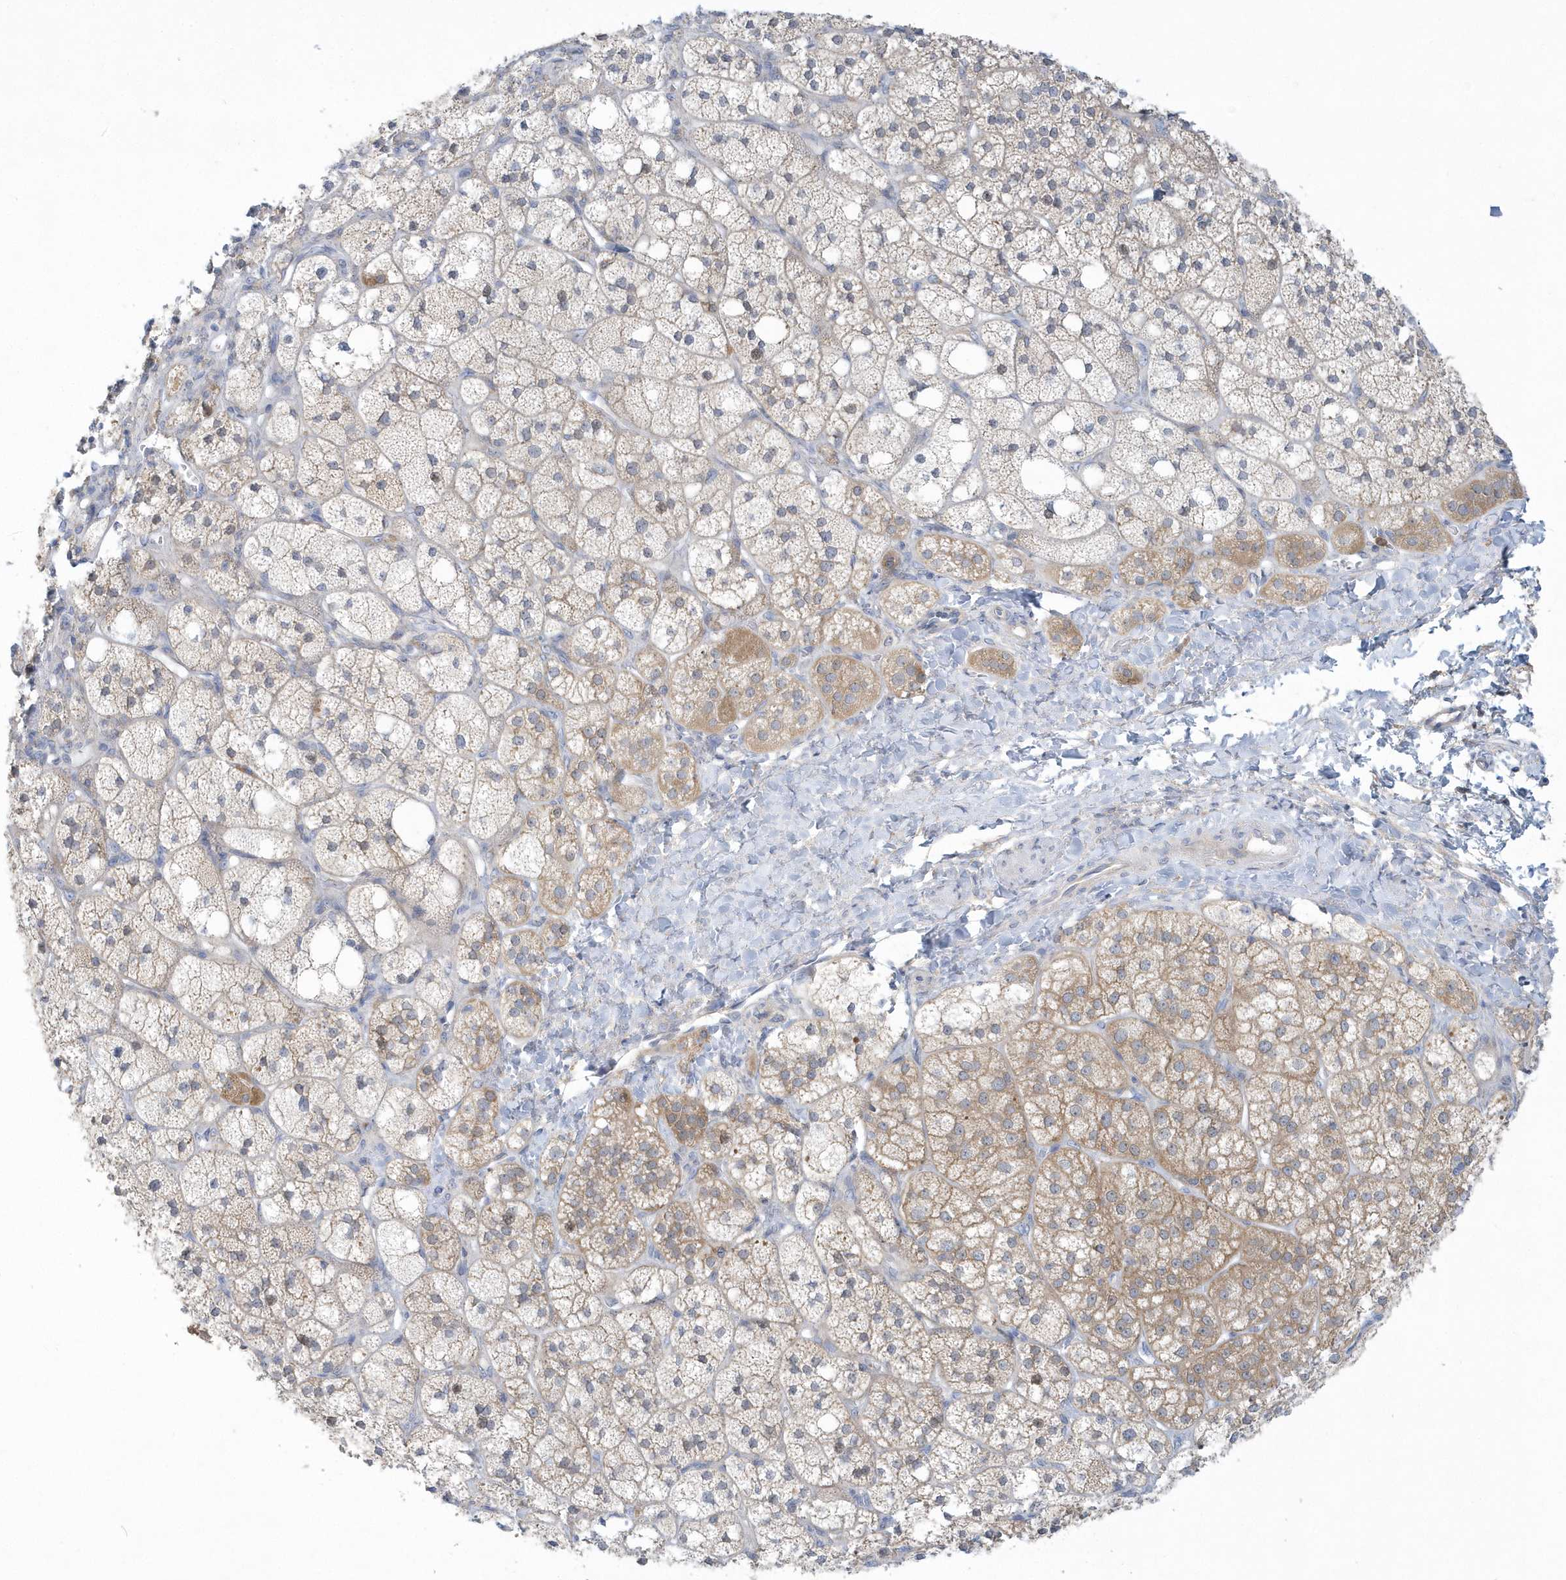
{"staining": {"intensity": "moderate", "quantity": "25%-75%", "location": "cytoplasmic/membranous"}, "tissue": "adrenal gland", "cell_type": "Glandular cells", "image_type": "normal", "snomed": [{"axis": "morphology", "description": "Normal tissue, NOS"}, {"axis": "topography", "description": "Adrenal gland"}], "caption": "Immunohistochemistry of normal adrenal gland reveals medium levels of moderate cytoplasmic/membranous staining in approximately 25%-75% of glandular cells.", "gene": "DNAJC18", "patient": {"sex": "male", "age": 61}}